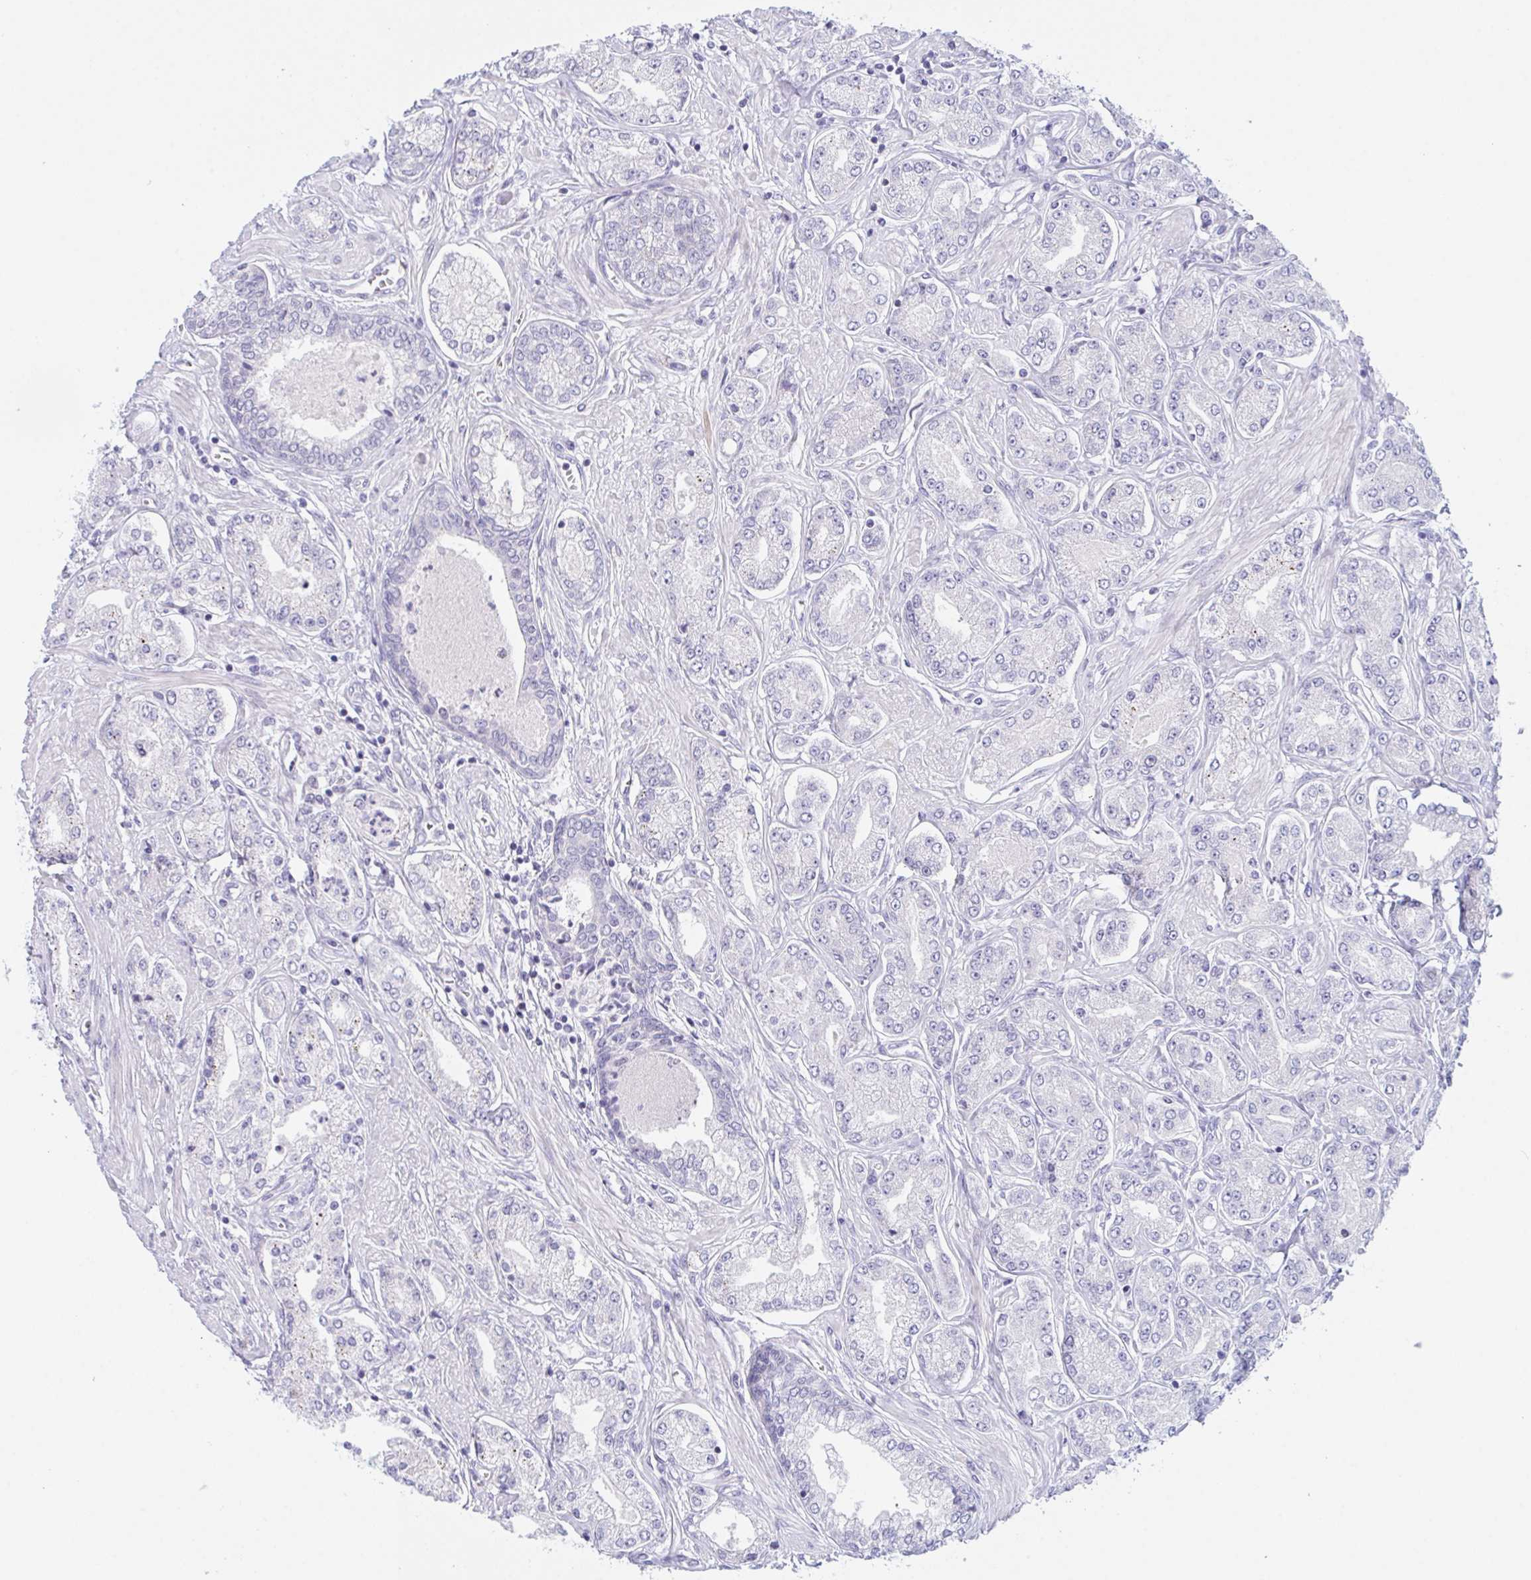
{"staining": {"intensity": "negative", "quantity": "none", "location": "none"}, "tissue": "prostate cancer", "cell_type": "Tumor cells", "image_type": "cancer", "snomed": [{"axis": "morphology", "description": "Adenocarcinoma, High grade"}, {"axis": "topography", "description": "Prostate"}], "caption": "There is no significant expression in tumor cells of high-grade adenocarcinoma (prostate).", "gene": "NAA30", "patient": {"sex": "male", "age": 66}}